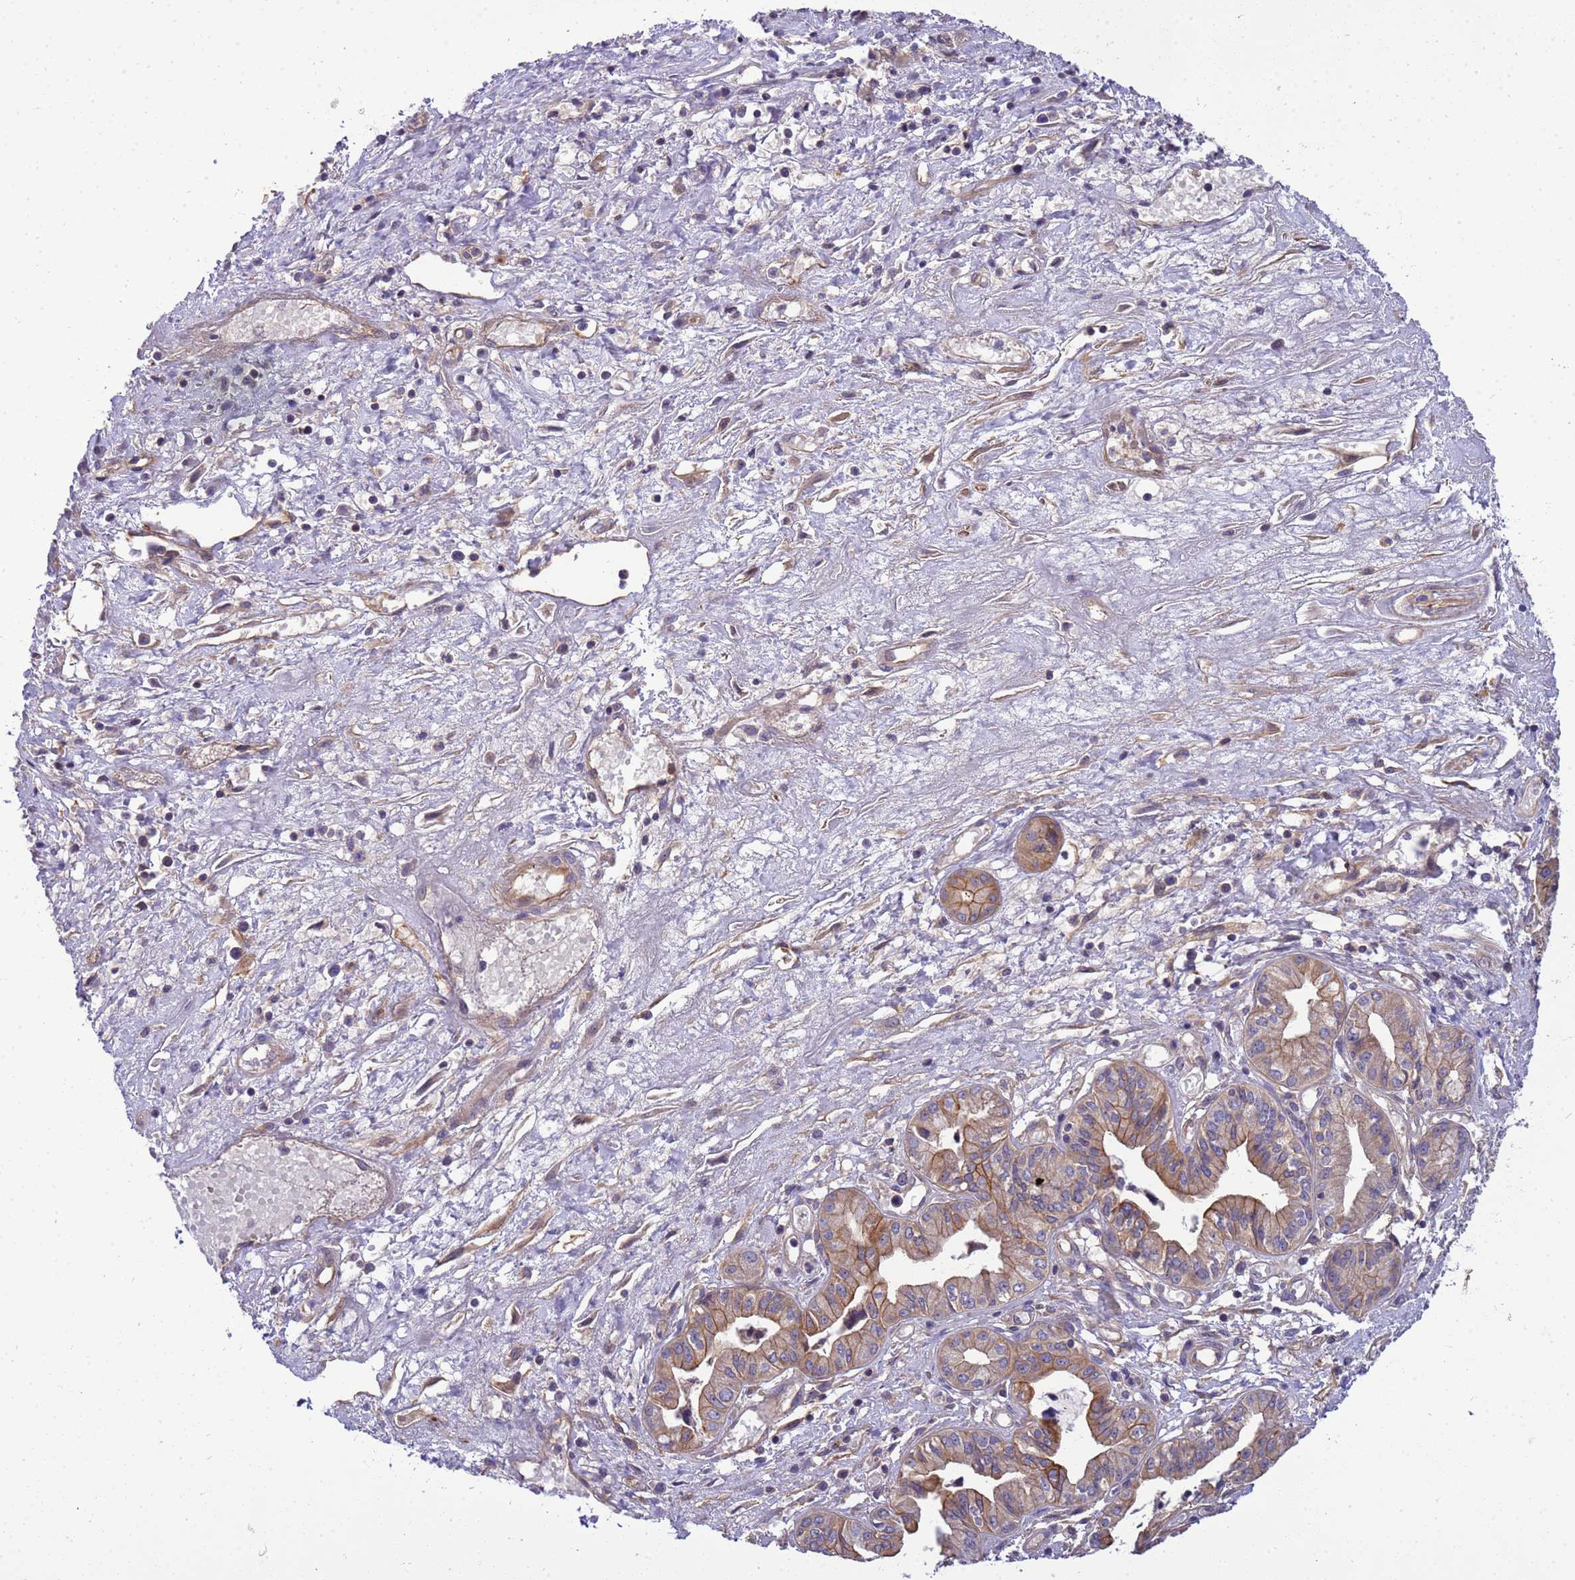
{"staining": {"intensity": "moderate", "quantity": ">75%", "location": "cytoplasmic/membranous"}, "tissue": "pancreatic cancer", "cell_type": "Tumor cells", "image_type": "cancer", "snomed": [{"axis": "morphology", "description": "Adenocarcinoma, NOS"}, {"axis": "topography", "description": "Pancreas"}], "caption": "This image exhibits immunohistochemistry (IHC) staining of human adenocarcinoma (pancreatic), with medium moderate cytoplasmic/membranous staining in about >75% of tumor cells.", "gene": "SMCO3", "patient": {"sex": "female", "age": 50}}